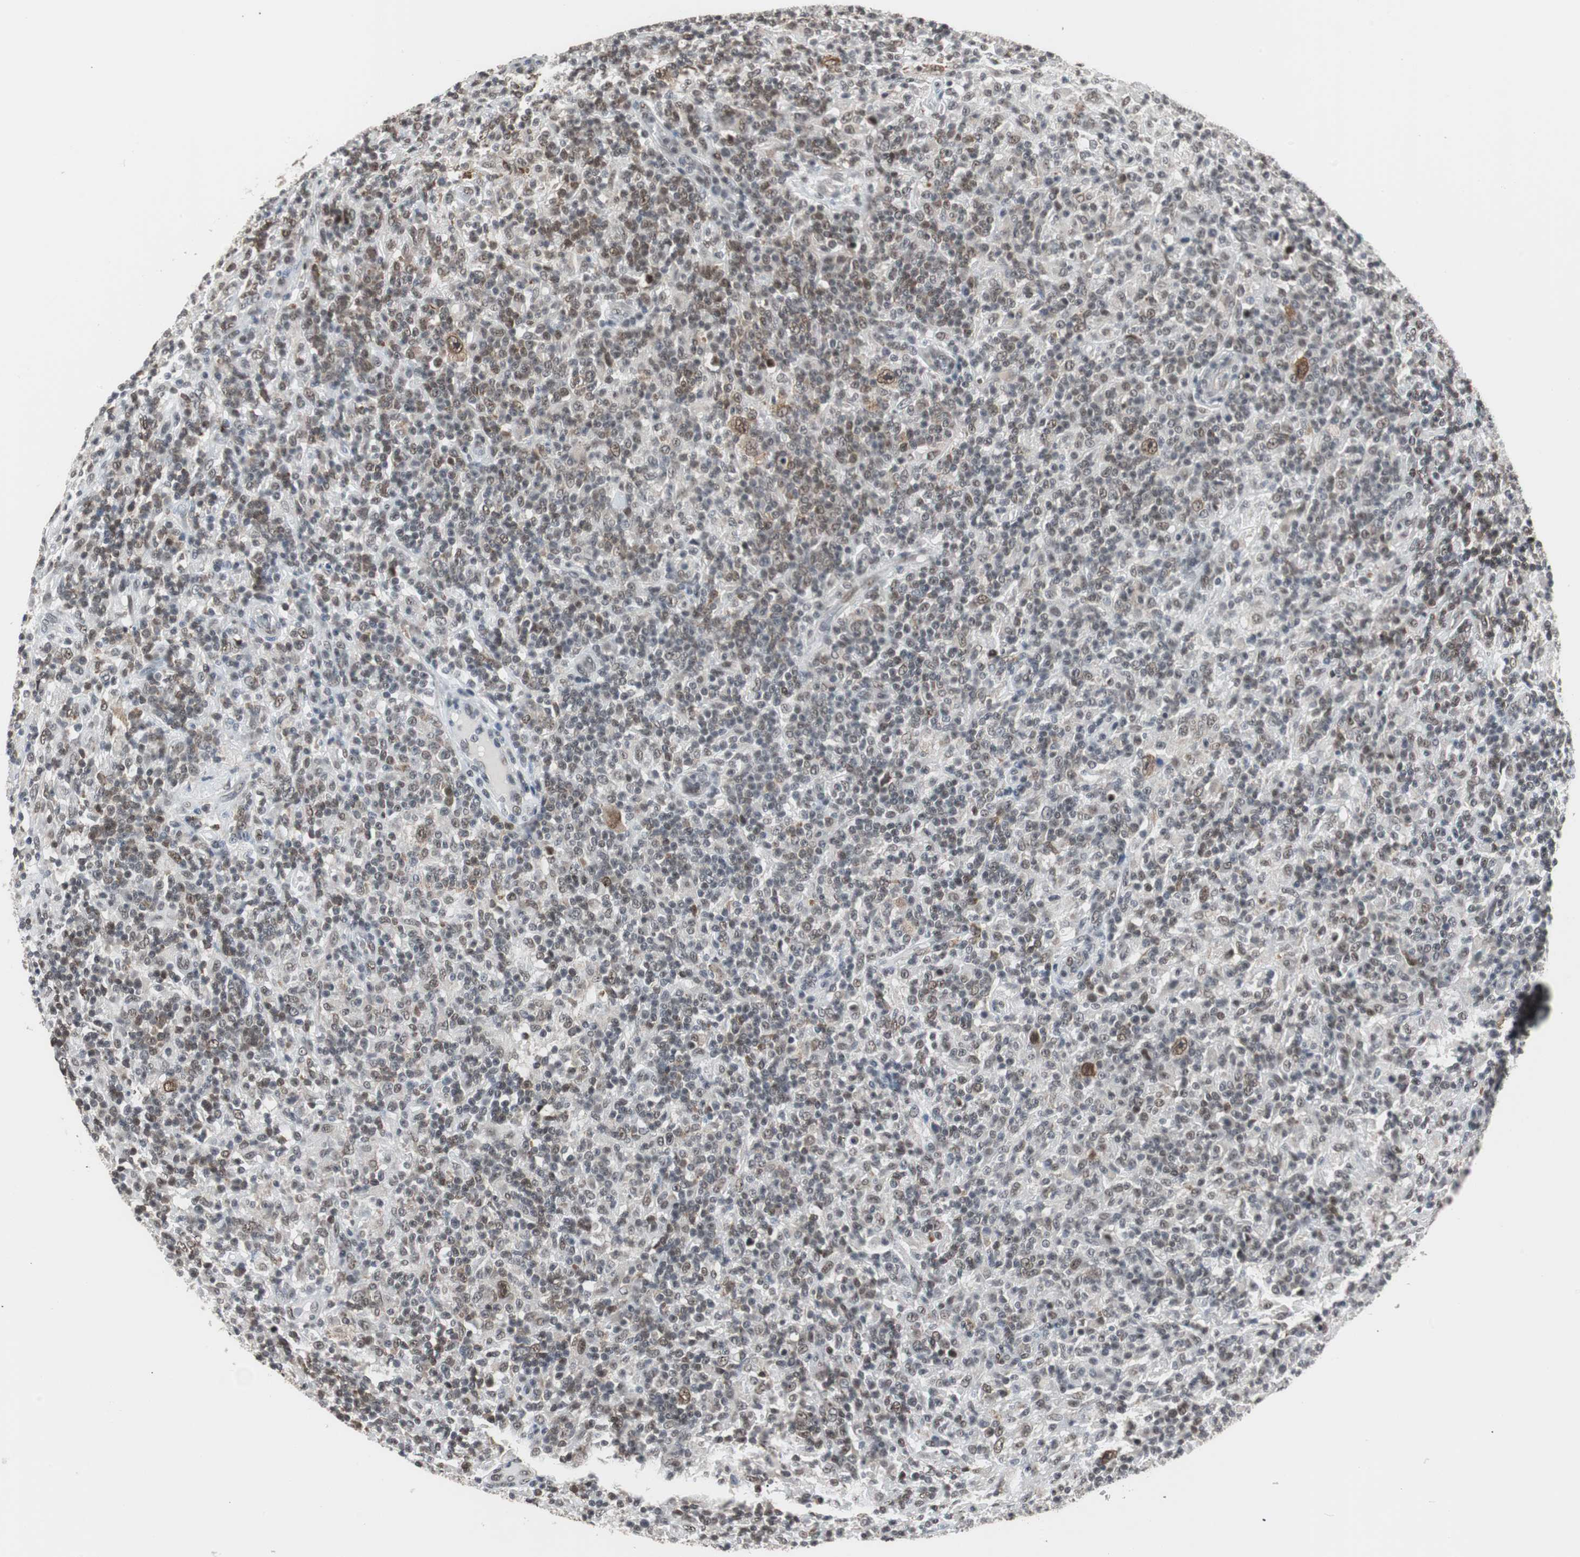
{"staining": {"intensity": "moderate", "quantity": "25%-75%", "location": "nuclear"}, "tissue": "lymphoma", "cell_type": "Tumor cells", "image_type": "cancer", "snomed": [{"axis": "morphology", "description": "Hodgkin's disease, NOS"}, {"axis": "topography", "description": "Lymph node"}], "caption": "Moderate nuclear staining for a protein is seen in about 25%-75% of tumor cells of lymphoma using immunohistochemistry (IHC).", "gene": "TAF7", "patient": {"sex": "male", "age": 70}}